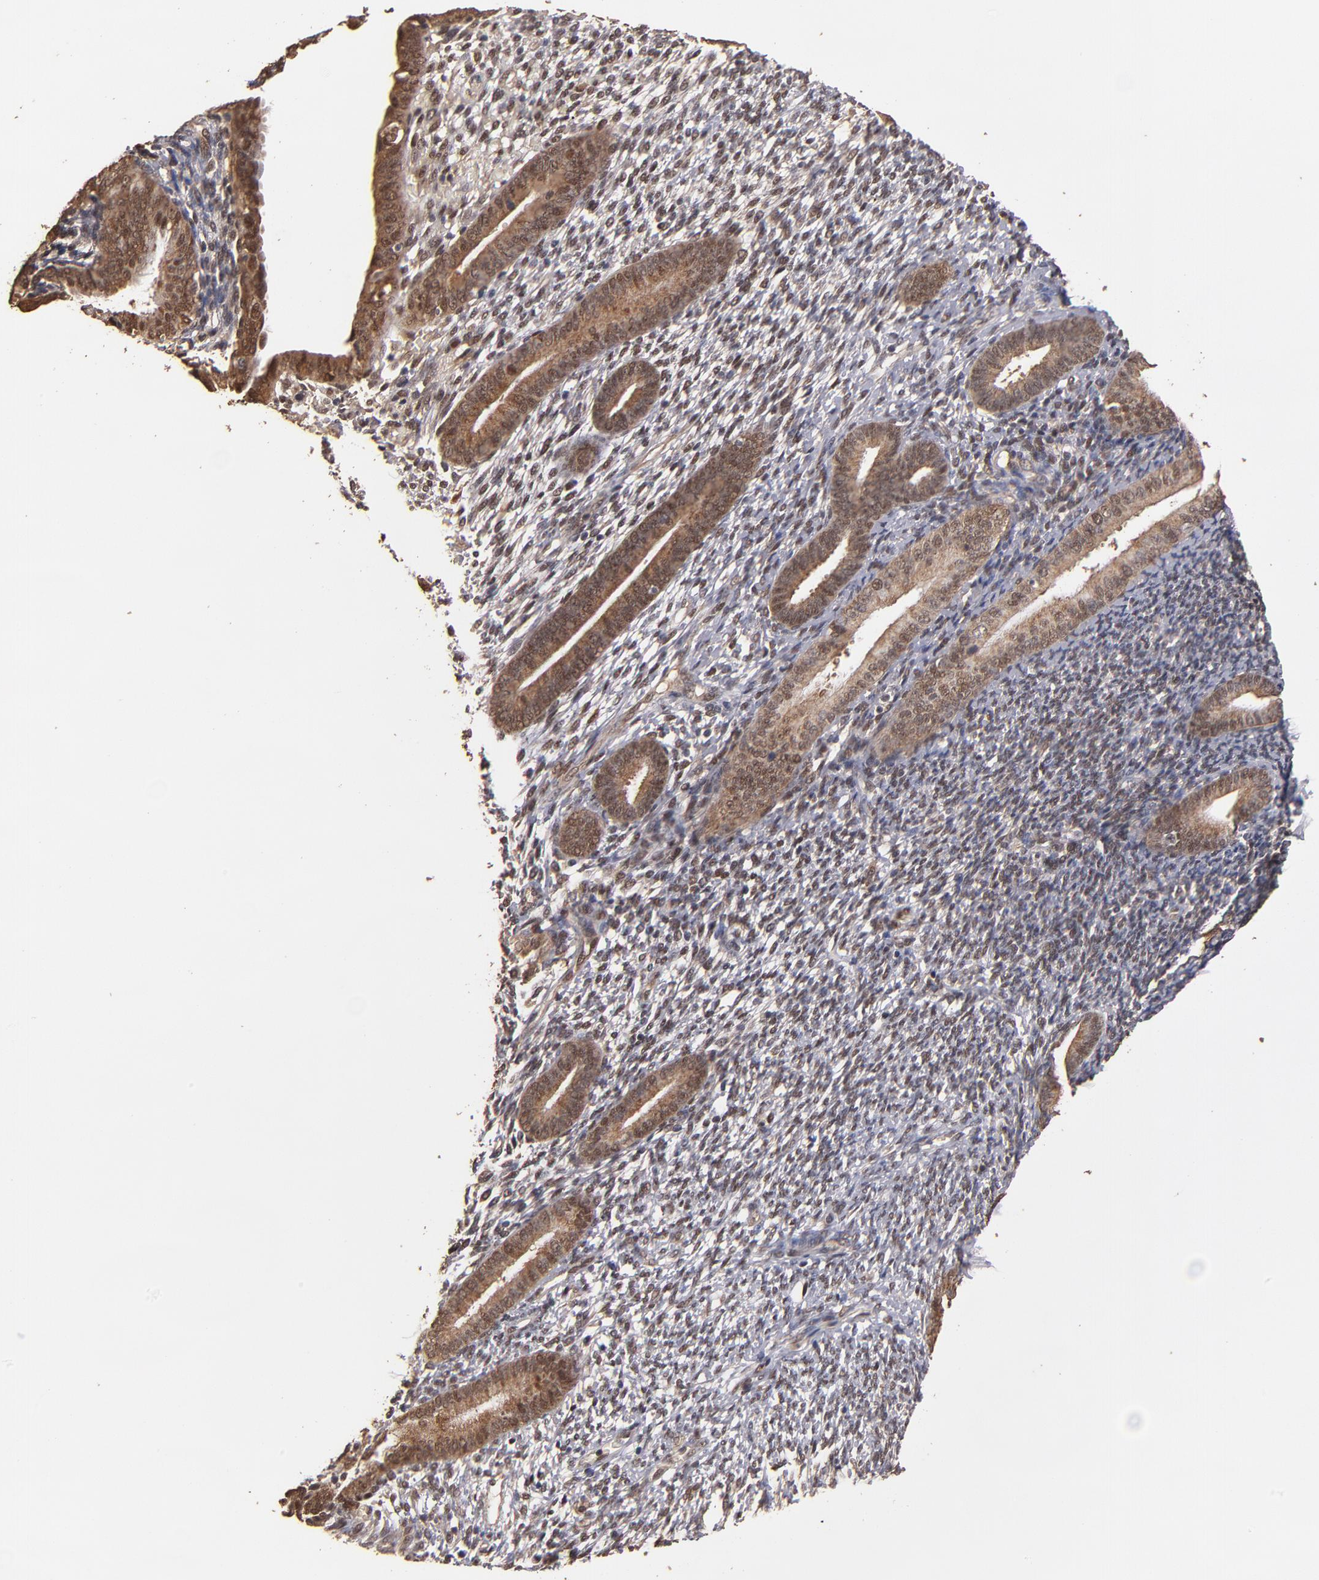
{"staining": {"intensity": "weak", "quantity": ">75%", "location": "nuclear"}, "tissue": "endometrium", "cell_type": "Cells in endometrial stroma", "image_type": "normal", "snomed": [{"axis": "morphology", "description": "Normal tissue, NOS"}, {"axis": "topography", "description": "Smooth muscle"}, {"axis": "topography", "description": "Endometrium"}], "caption": "DAB (3,3'-diaminobenzidine) immunohistochemical staining of normal endometrium shows weak nuclear protein expression in about >75% of cells in endometrial stroma. The protein of interest is shown in brown color, while the nuclei are stained blue.", "gene": "EAPP", "patient": {"sex": "female", "age": 57}}